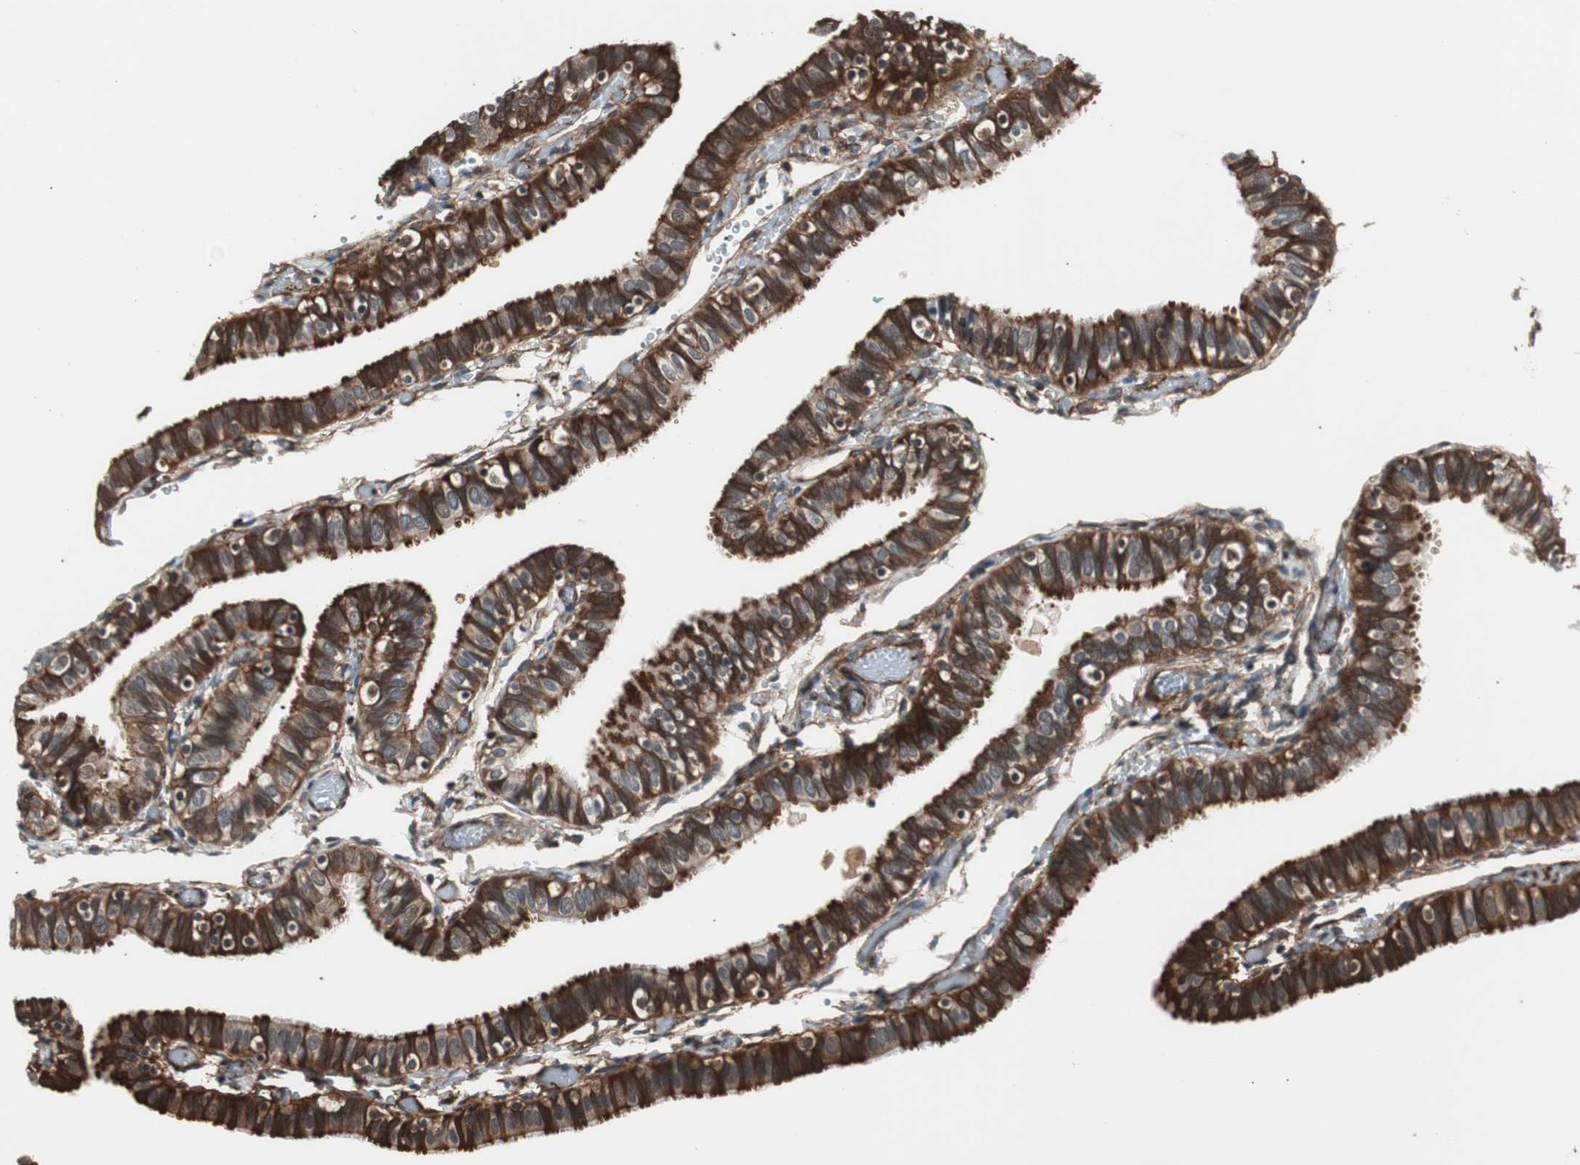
{"staining": {"intensity": "strong", "quantity": ">75%", "location": "cytoplasmic/membranous"}, "tissue": "fallopian tube", "cell_type": "Glandular cells", "image_type": "normal", "snomed": [{"axis": "morphology", "description": "Normal tissue, NOS"}, {"axis": "topography", "description": "Fallopian tube"}], "caption": "IHC photomicrograph of unremarkable fallopian tube: fallopian tube stained using immunohistochemistry demonstrates high levels of strong protein expression localized specifically in the cytoplasmic/membranous of glandular cells, appearing as a cytoplasmic/membranous brown color.", "gene": "PTPN11", "patient": {"sex": "female", "age": 46}}